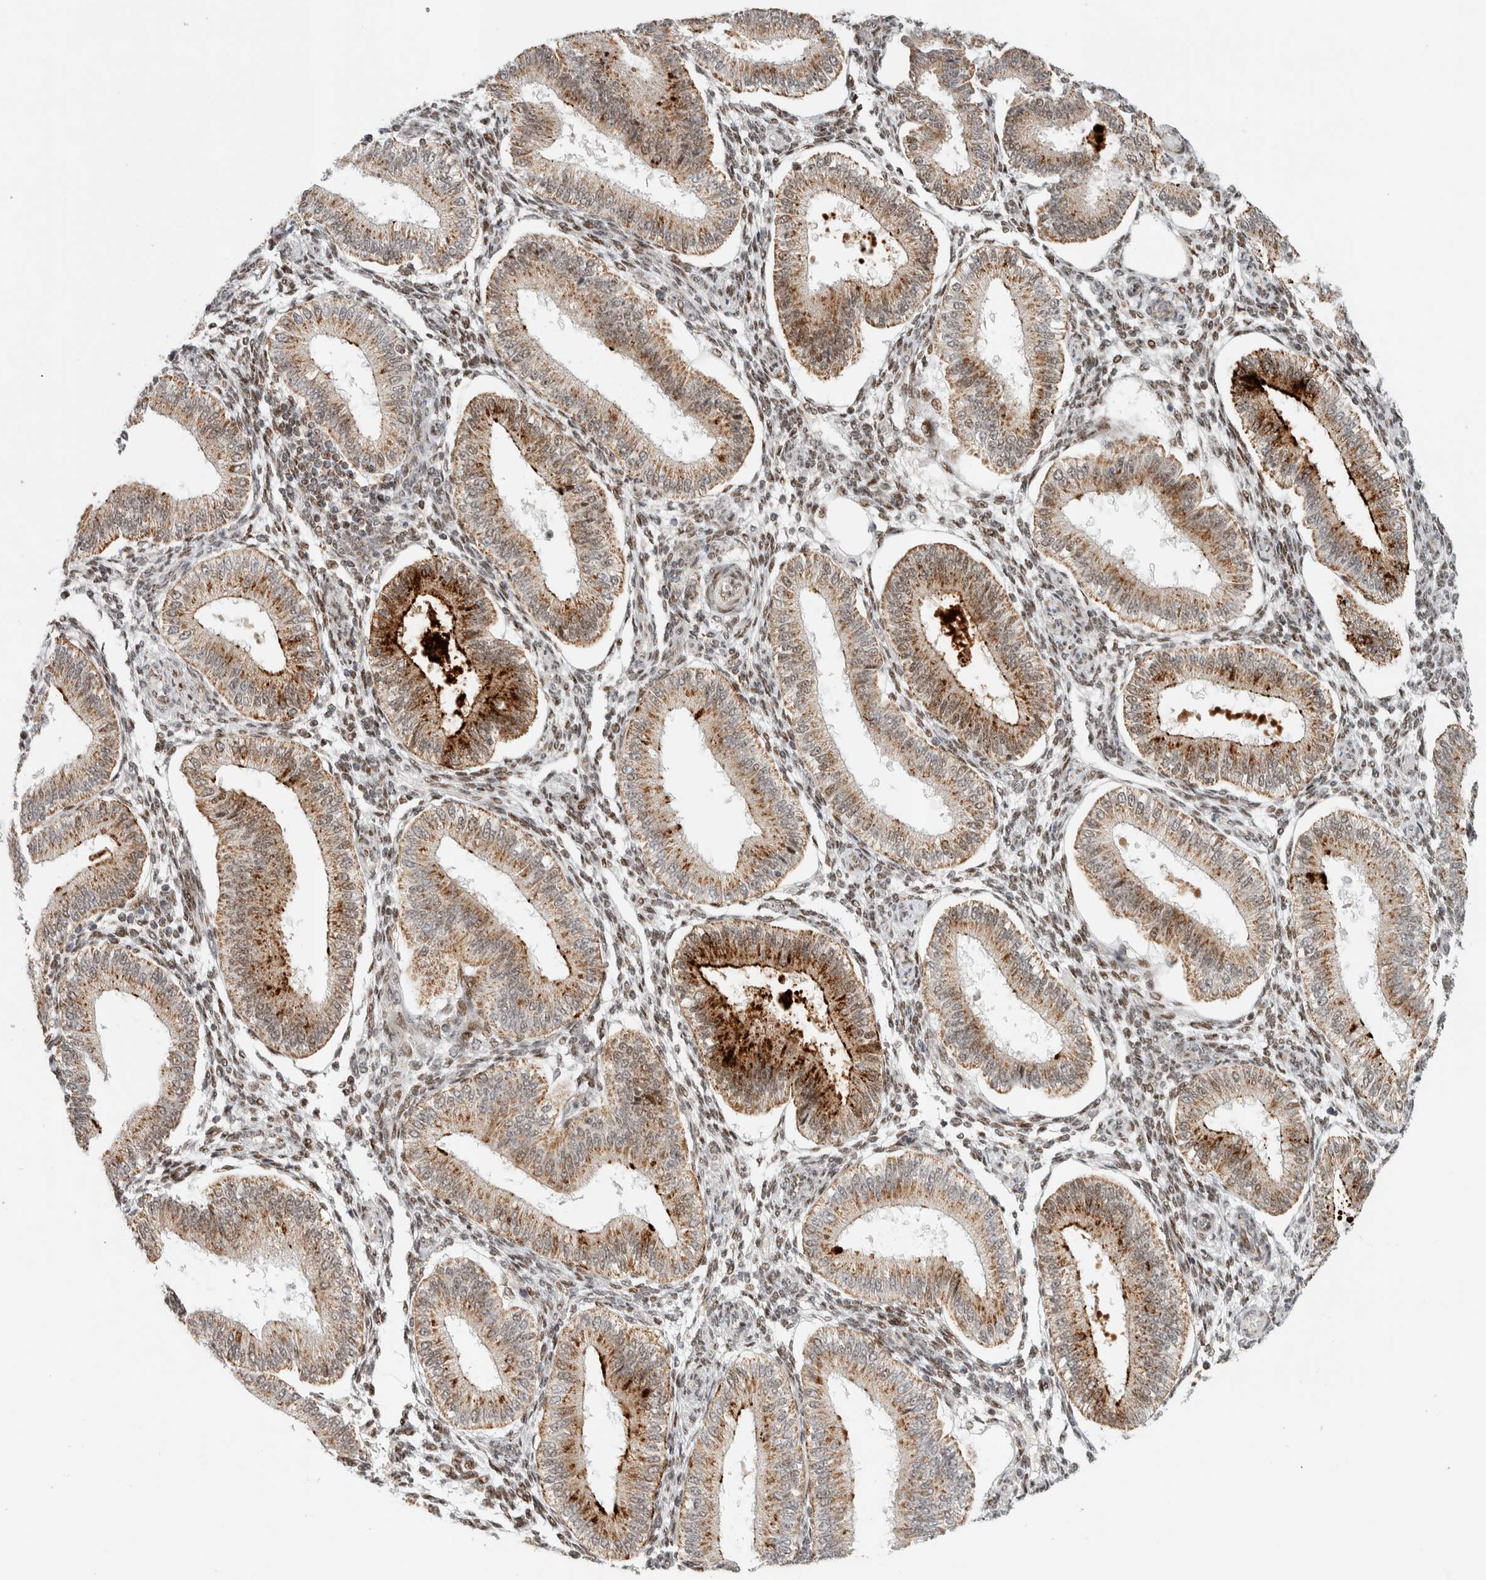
{"staining": {"intensity": "moderate", "quantity": "25%-75%", "location": "nuclear"}, "tissue": "endometrium", "cell_type": "Cells in endometrial stroma", "image_type": "normal", "snomed": [{"axis": "morphology", "description": "Normal tissue, NOS"}, {"axis": "topography", "description": "Endometrium"}], "caption": "Protein expression by immunohistochemistry (IHC) reveals moderate nuclear staining in about 25%-75% of cells in endometrial stroma in normal endometrium. Using DAB (3,3'-diaminobenzidine) (brown) and hematoxylin (blue) stains, captured at high magnification using brightfield microscopy.", "gene": "TSPAN32", "patient": {"sex": "female", "age": 39}}